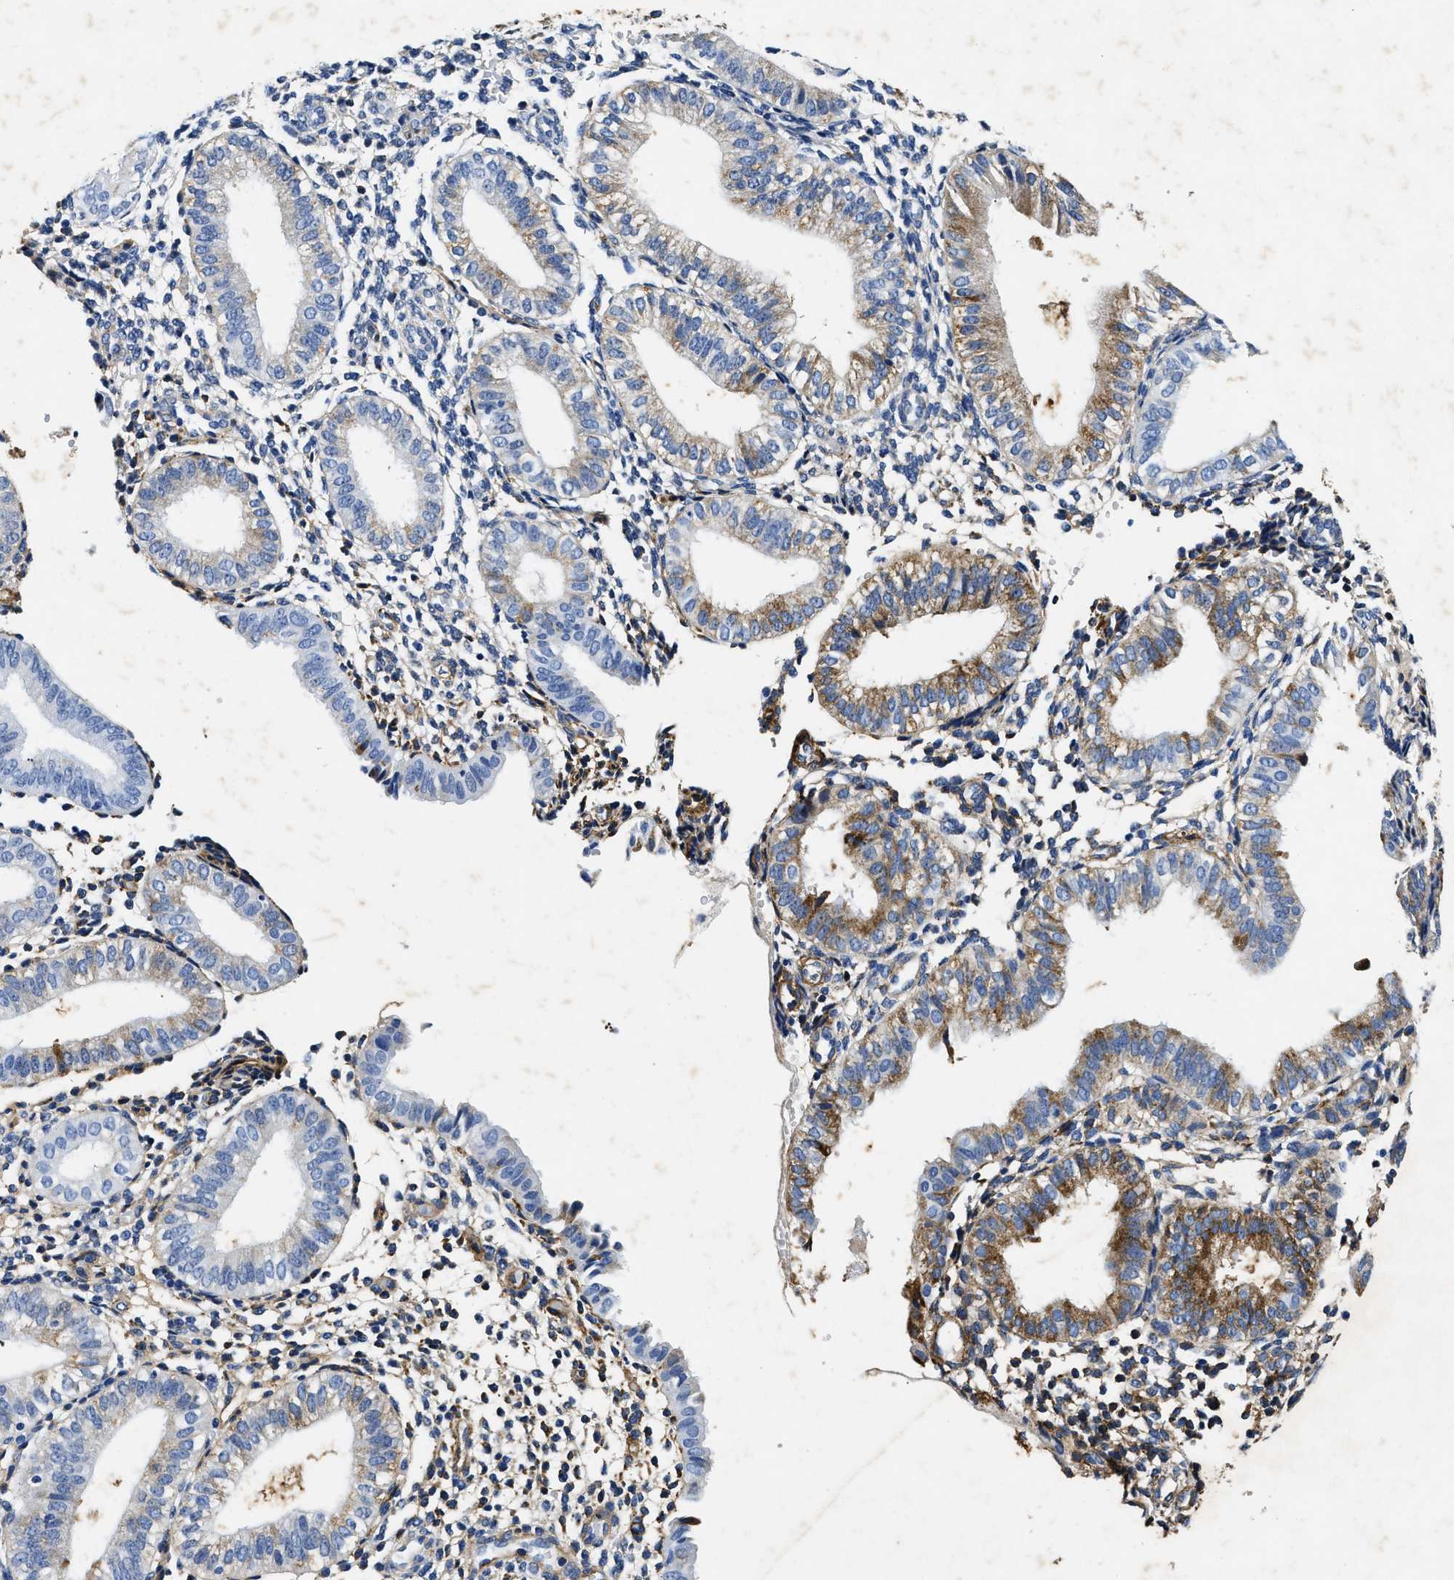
{"staining": {"intensity": "negative", "quantity": "none", "location": "none"}, "tissue": "endometrium", "cell_type": "Cells in endometrial stroma", "image_type": "normal", "snomed": [{"axis": "morphology", "description": "Normal tissue, NOS"}, {"axis": "topography", "description": "Endometrium"}], "caption": "Immunohistochemistry histopathology image of benign human endometrium stained for a protein (brown), which reveals no staining in cells in endometrial stroma. Brightfield microscopy of IHC stained with DAB (brown) and hematoxylin (blue), captured at high magnification.", "gene": "LAMA3", "patient": {"sex": "female", "age": 39}}